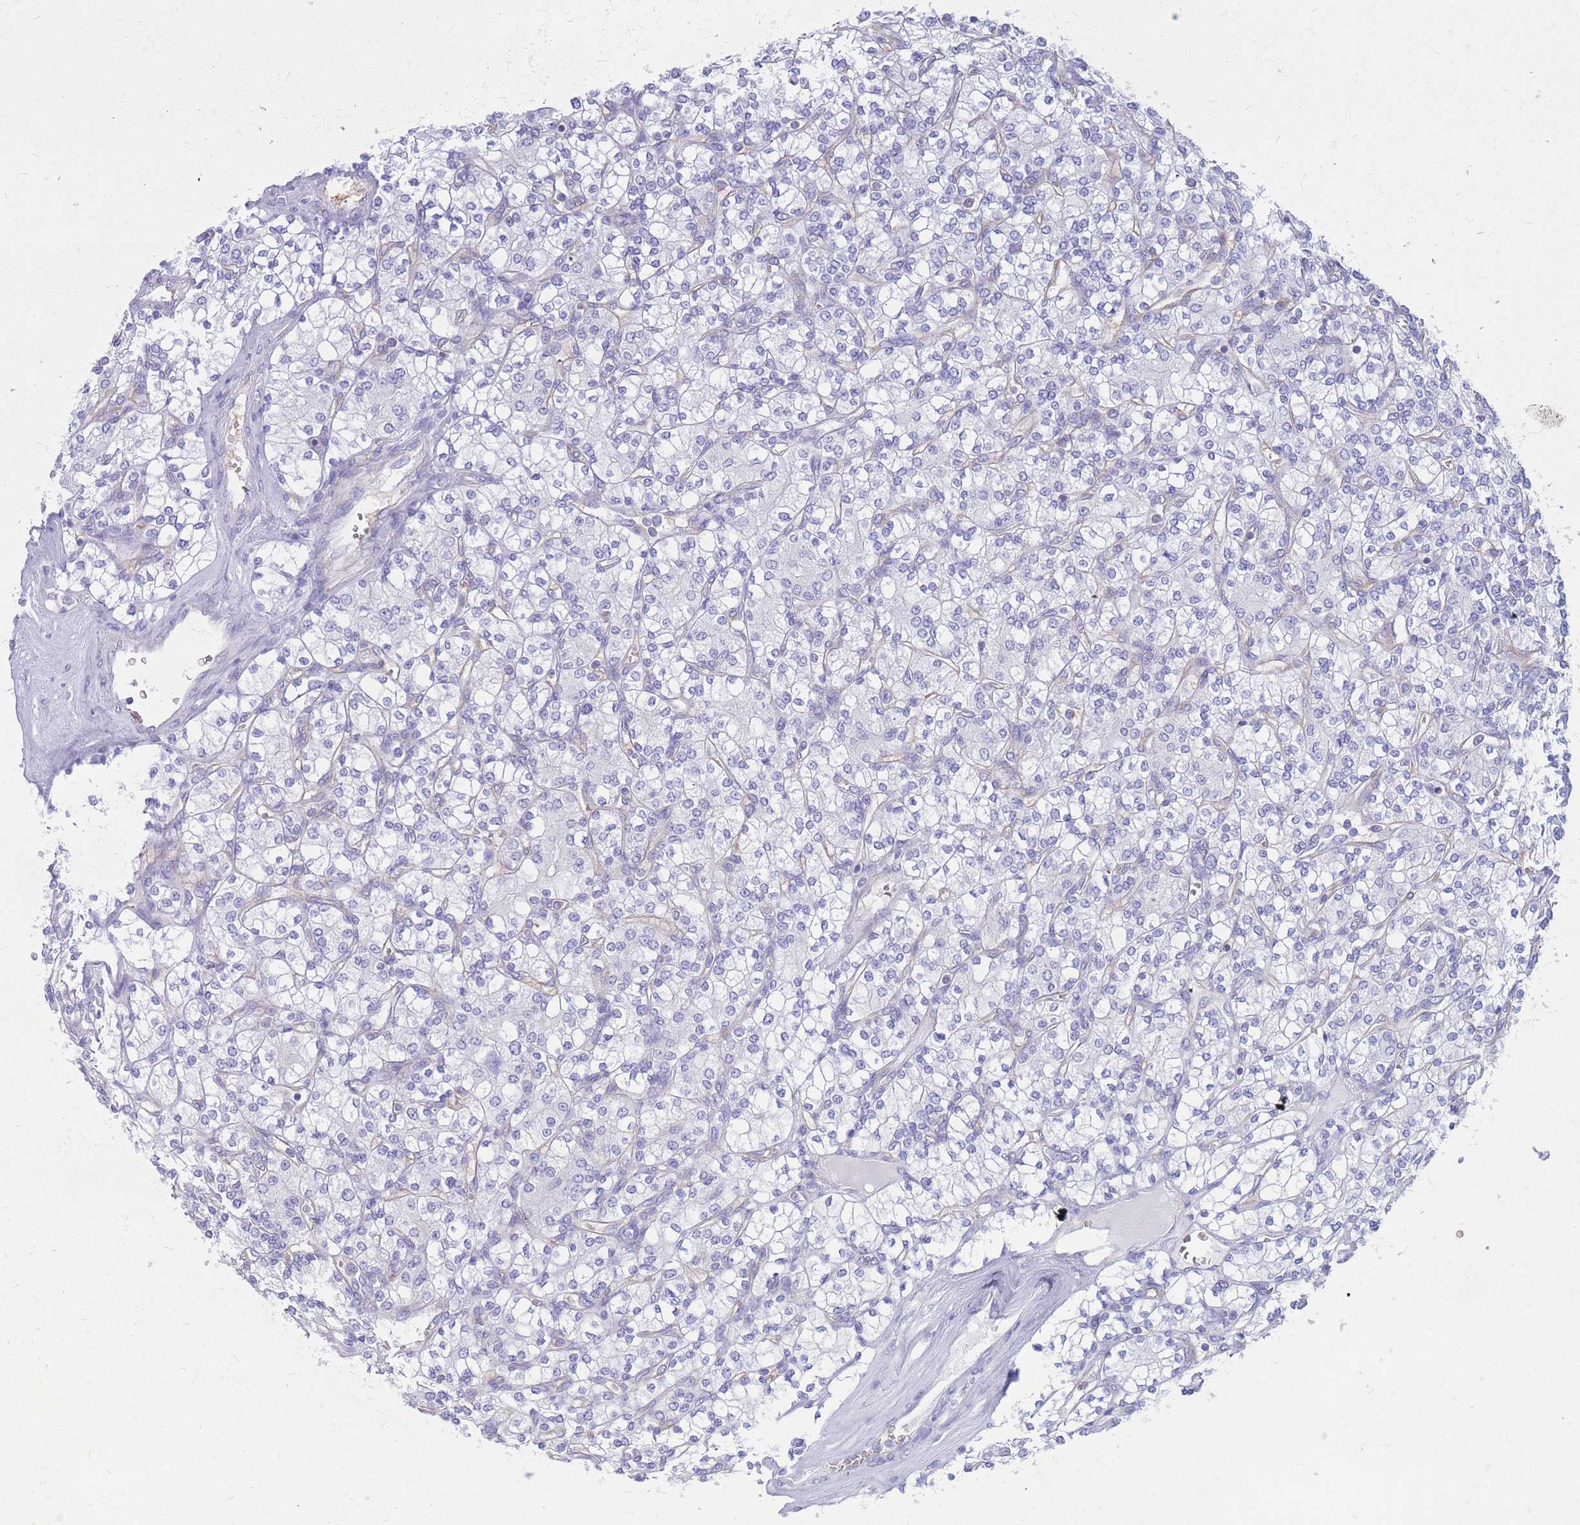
{"staining": {"intensity": "negative", "quantity": "none", "location": "none"}, "tissue": "renal cancer", "cell_type": "Tumor cells", "image_type": "cancer", "snomed": [{"axis": "morphology", "description": "Adenocarcinoma, NOS"}, {"axis": "topography", "description": "Kidney"}], "caption": "Immunohistochemistry (IHC) image of neoplastic tissue: adenocarcinoma (renal) stained with DAB (3,3'-diaminobenzidine) reveals no significant protein staining in tumor cells.", "gene": "ADD2", "patient": {"sex": "male", "age": 77}}